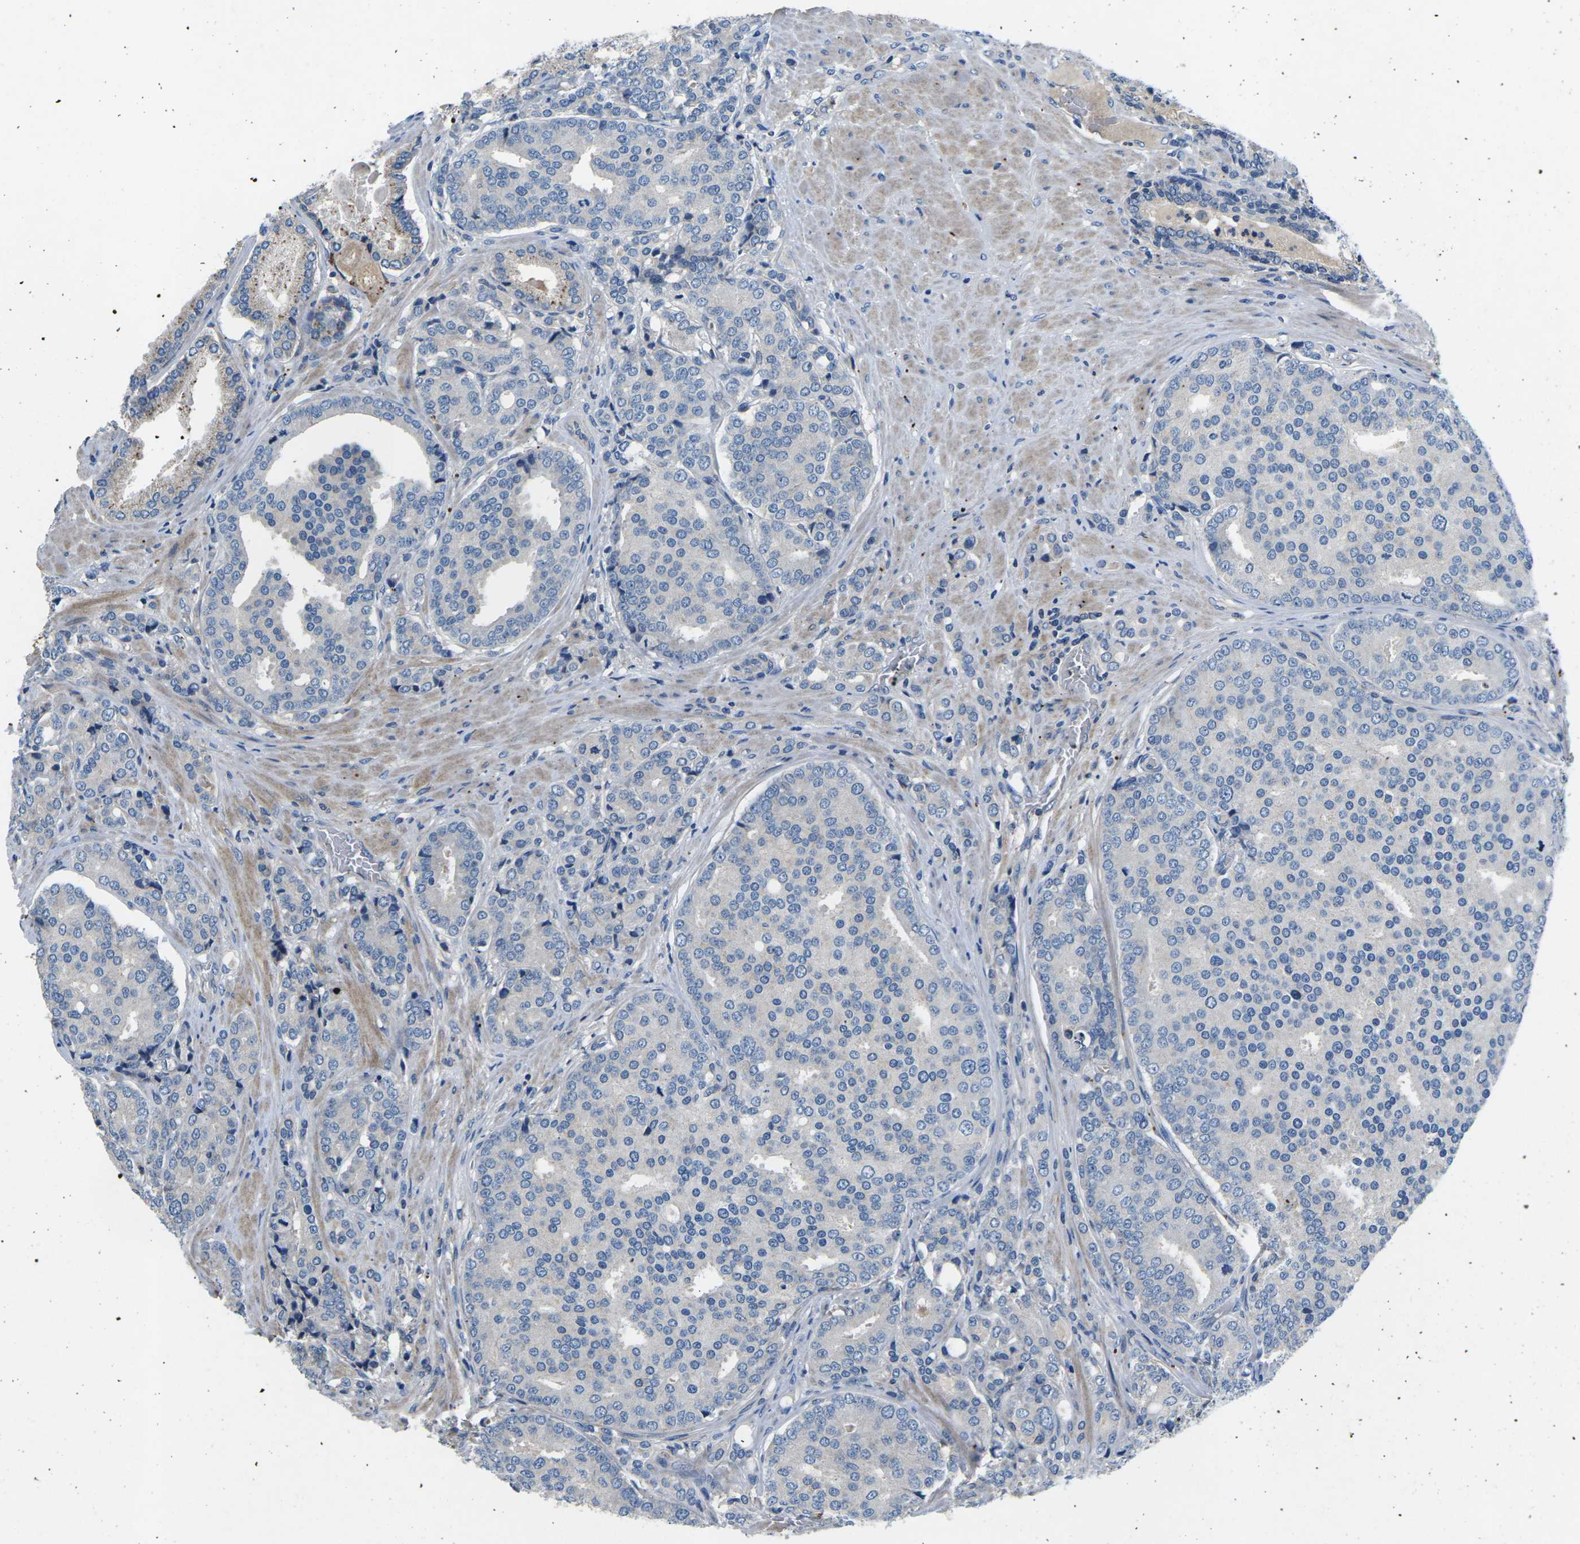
{"staining": {"intensity": "negative", "quantity": "none", "location": "none"}, "tissue": "prostate cancer", "cell_type": "Tumor cells", "image_type": "cancer", "snomed": [{"axis": "morphology", "description": "Adenocarcinoma, High grade"}, {"axis": "topography", "description": "Prostate"}], "caption": "DAB (3,3'-diaminobenzidine) immunohistochemical staining of prostate adenocarcinoma (high-grade) displays no significant positivity in tumor cells.", "gene": "PDCD6IP", "patient": {"sex": "male", "age": 50}}